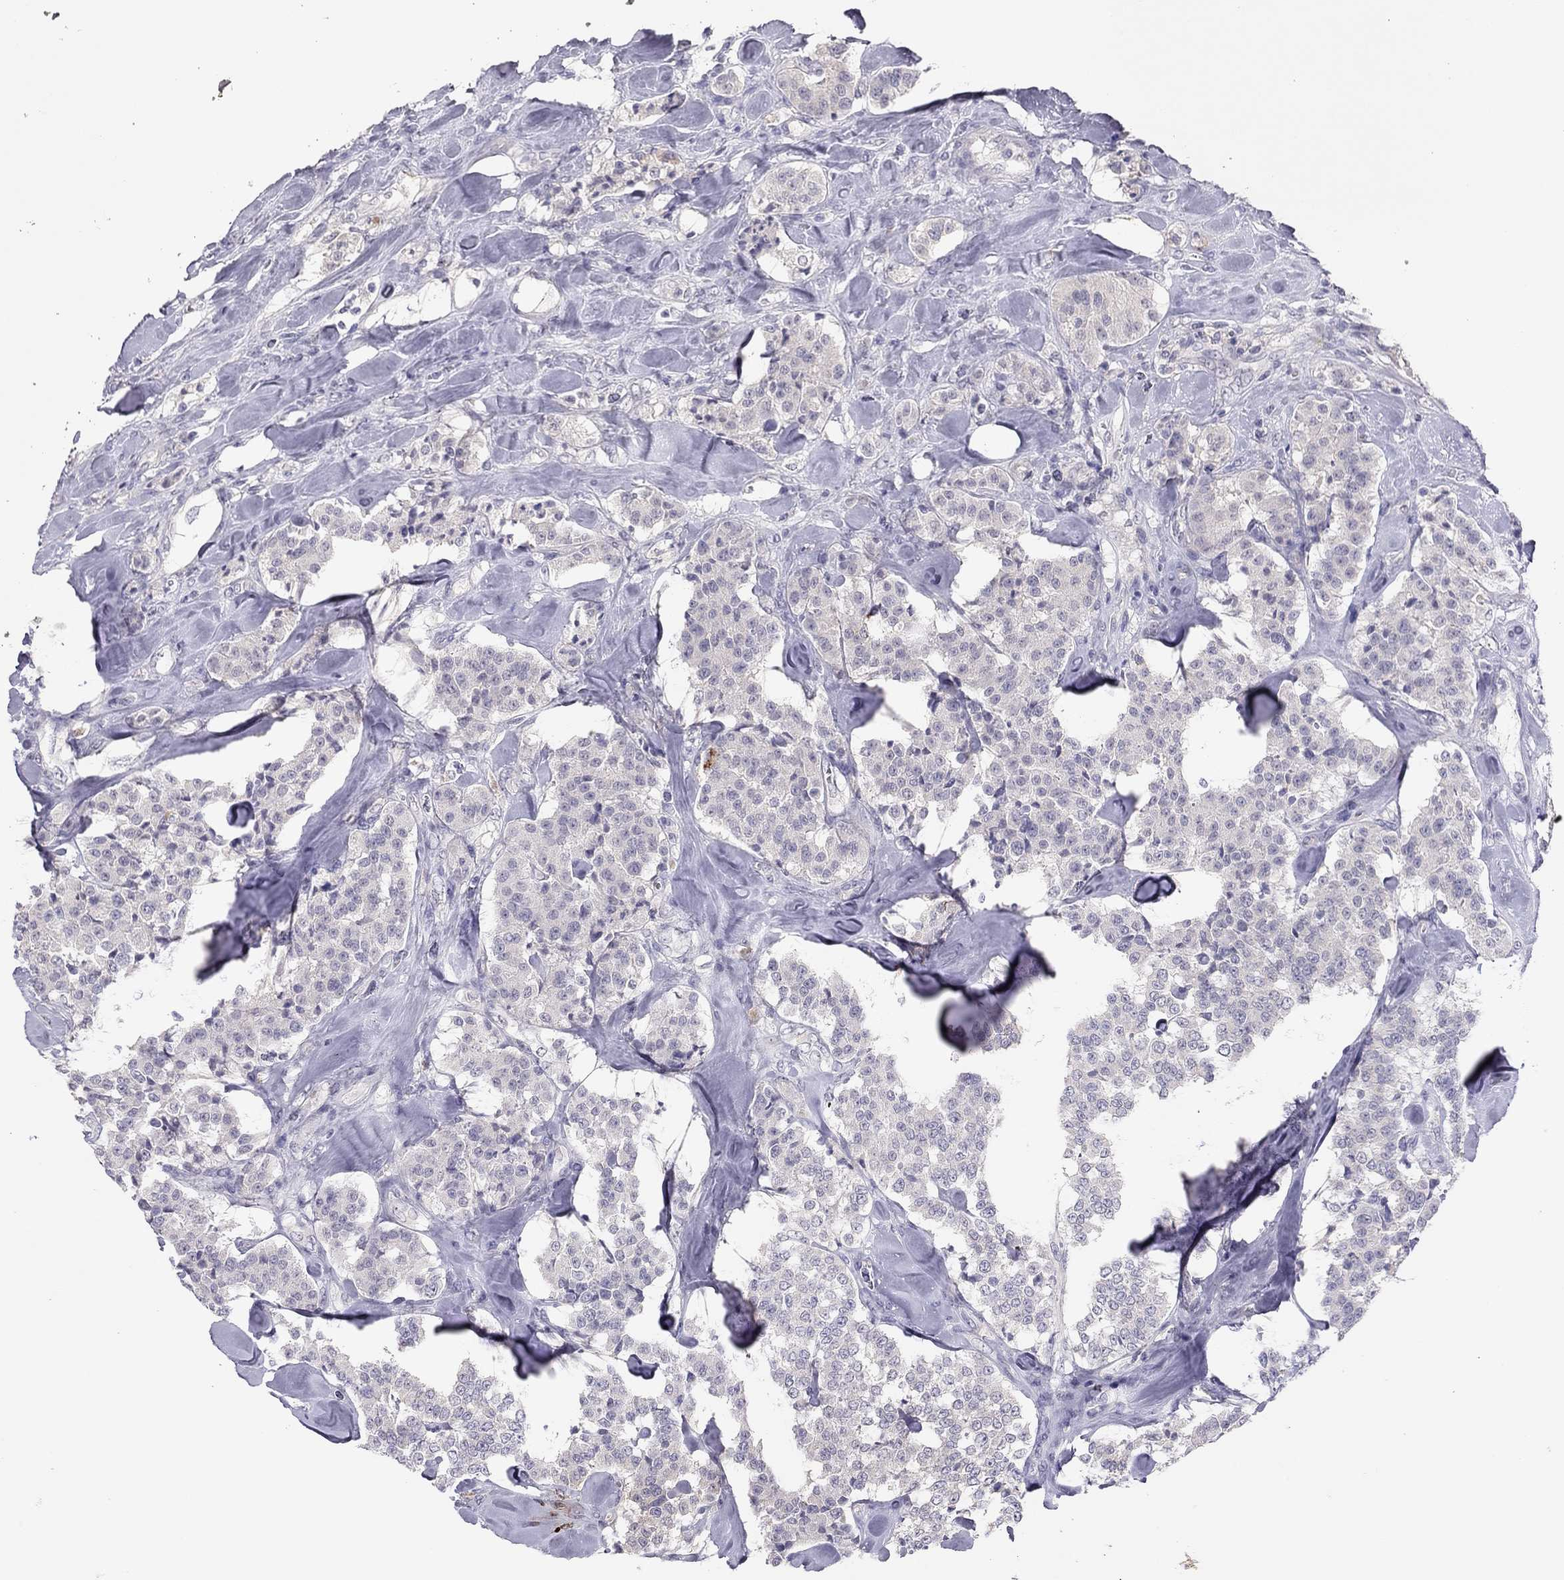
{"staining": {"intensity": "negative", "quantity": "none", "location": "none"}, "tissue": "carcinoid", "cell_type": "Tumor cells", "image_type": "cancer", "snomed": [{"axis": "morphology", "description": "Carcinoid, malignant, NOS"}, {"axis": "topography", "description": "Pancreas"}], "caption": "An IHC histopathology image of carcinoid is shown. There is no staining in tumor cells of carcinoid.", "gene": "ADORA2A", "patient": {"sex": "male", "age": 41}}